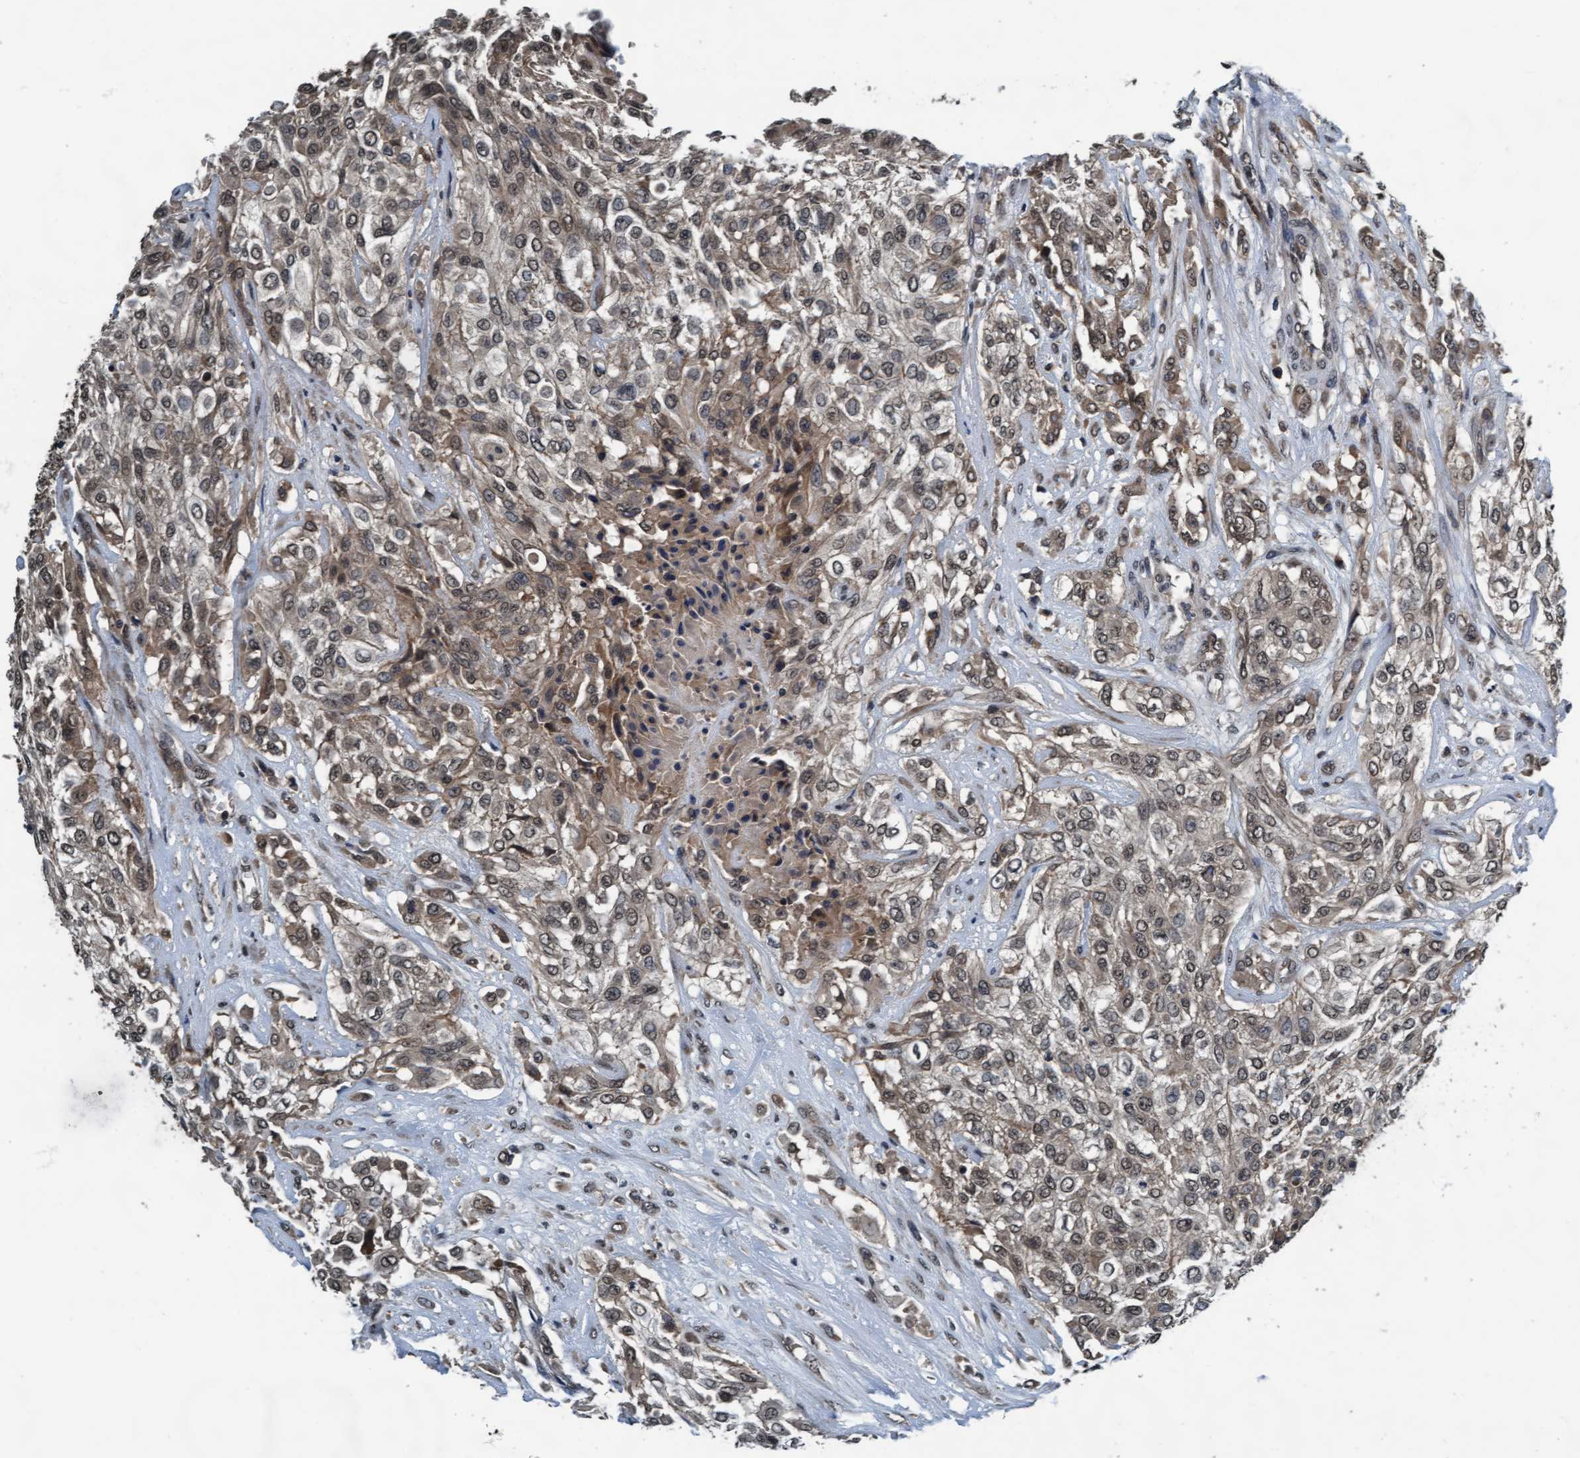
{"staining": {"intensity": "weak", "quantity": ">75%", "location": "cytoplasmic/membranous,nuclear"}, "tissue": "urothelial cancer", "cell_type": "Tumor cells", "image_type": "cancer", "snomed": [{"axis": "morphology", "description": "Urothelial carcinoma, High grade"}, {"axis": "topography", "description": "Urinary bladder"}], "caption": "DAB (3,3'-diaminobenzidine) immunohistochemical staining of human urothelial cancer reveals weak cytoplasmic/membranous and nuclear protein expression in approximately >75% of tumor cells. The protein is stained brown, and the nuclei are stained in blue (DAB IHC with brightfield microscopy, high magnification).", "gene": "WASF1", "patient": {"sex": "male", "age": 57}}